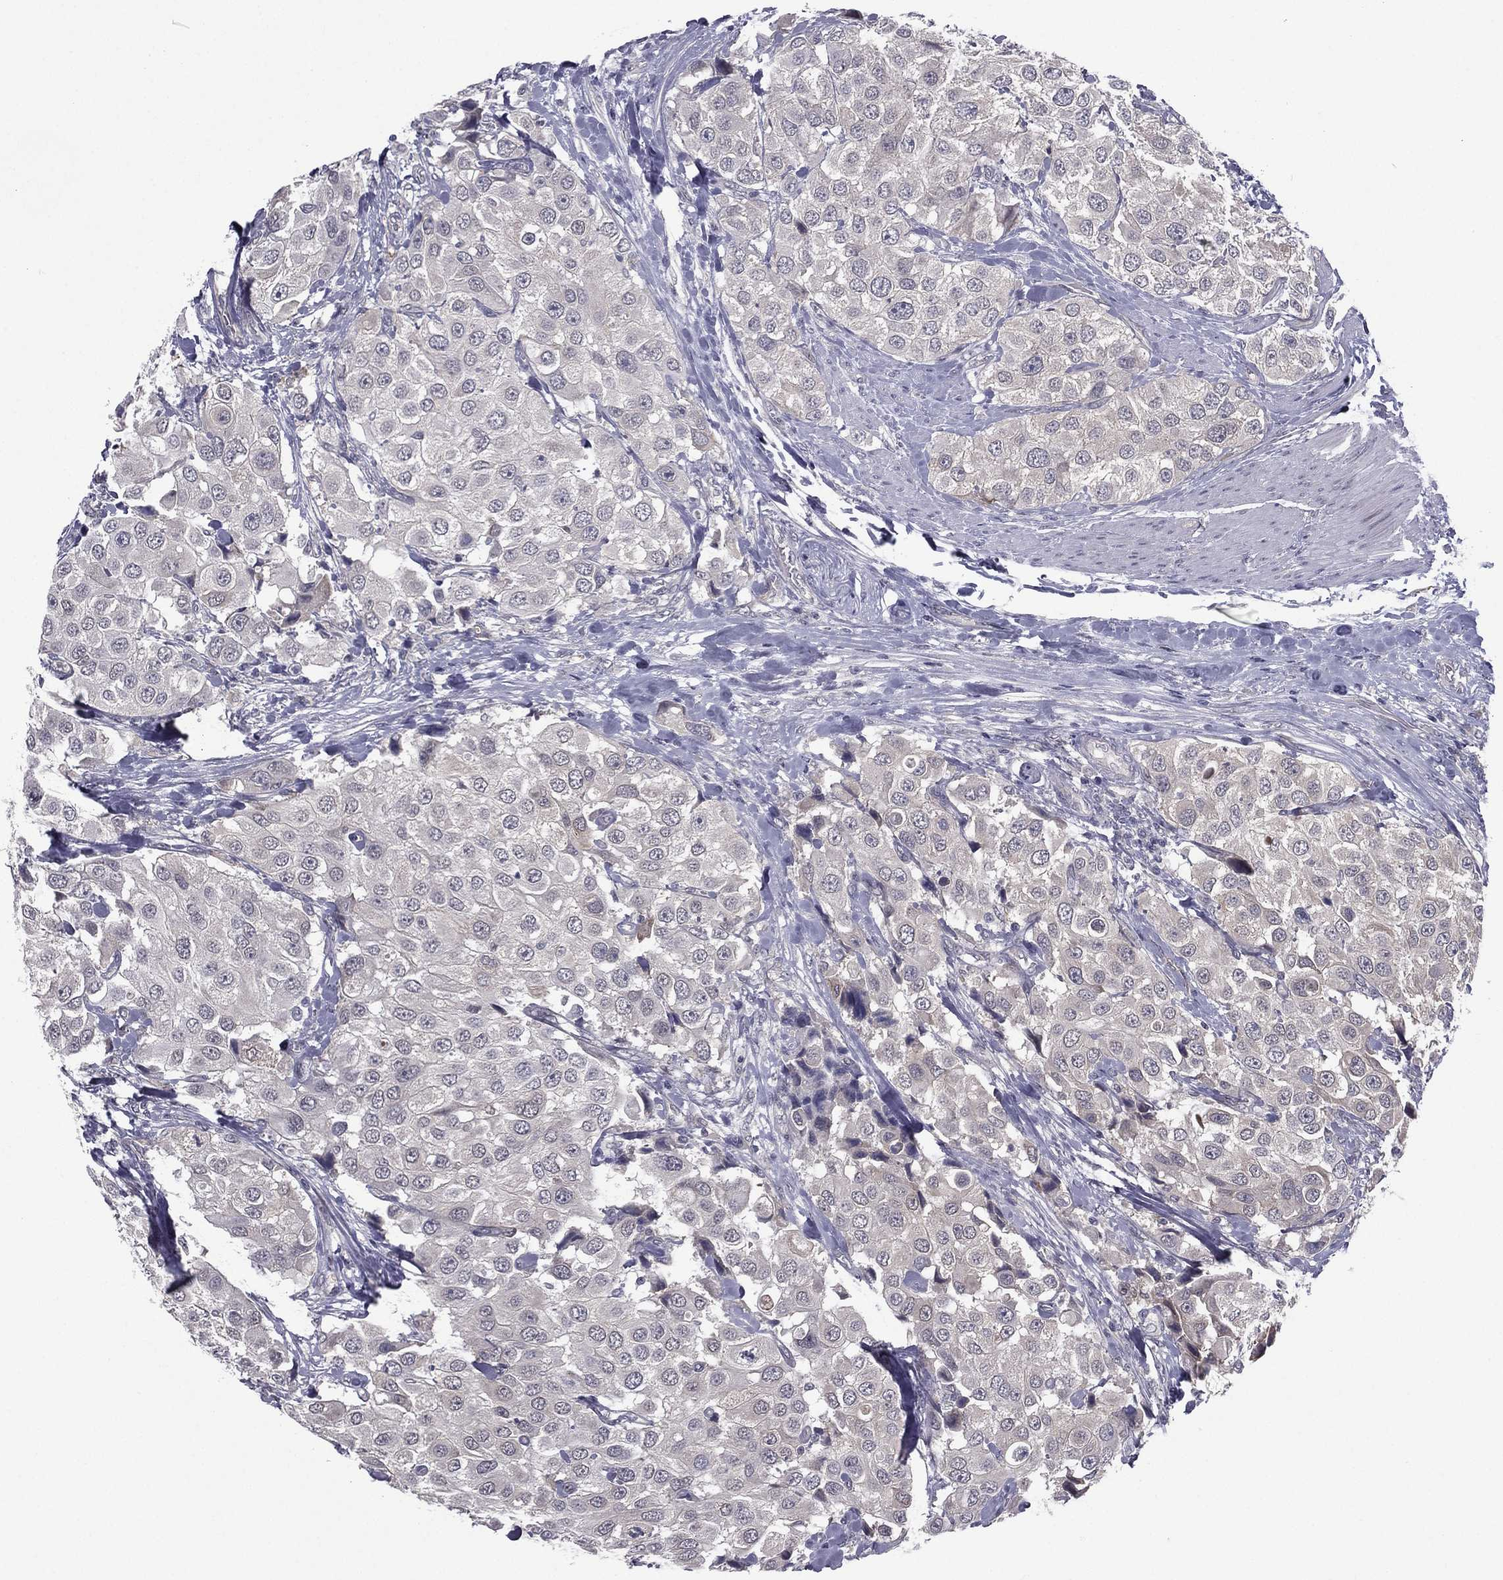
{"staining": {"intensity": "negative", "quantity": "none", "location": "none"}, "tissue": "urothelial cancer", "cell_type": "Tumor cells", "image_type": "cancer", "snomed": [{"axis": "morphology", "description": "Urothelial carcinoma, High grade"}, {"axis": "topography", "description": "Urinary bladder"}], "caption": "A high-resolution histopathology image shows immunohistochemistry (IHC) staining of urothelial carcinoma (high-grade), which shows no significant expression in tumor cells.", "gene": "ACTRT2", "patient": {"sex": "female", "age": 64}}